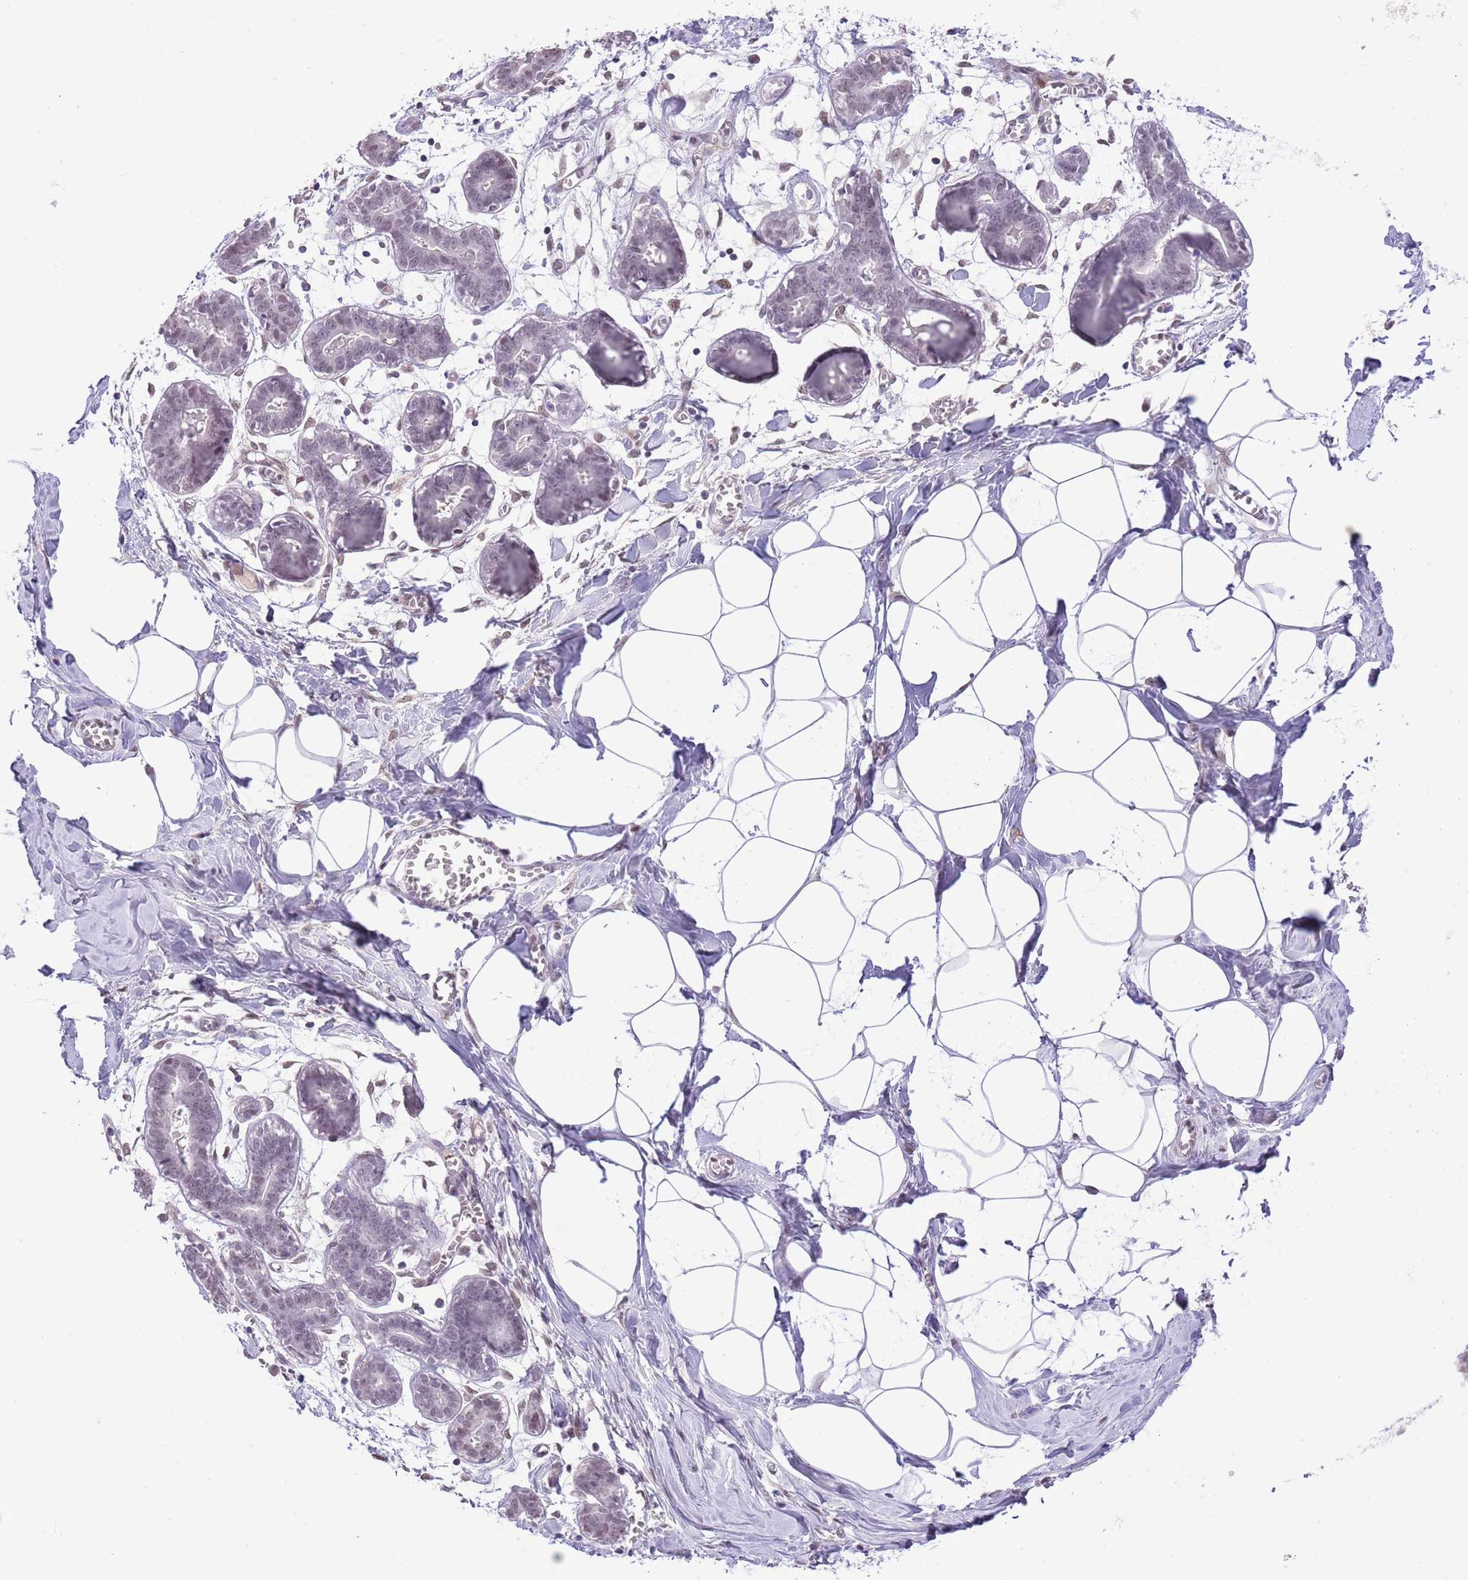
{"staining": {"intensity": "negative", "quantity": "none", "location": "none"}, "tissue": "breast", "cell_type": "Adipocytes", "image_type": "normal", "snomed": [{"axis": "morphology", "description": "Normal tissue, NOS"}, {"axis": "topography", "description": "Breast"}], "caption": "DAB immunohistochemical staining of normal breast exhibits no significant staining in adipocytes.", "gene": "MIDN", "patient": {"sex": "female", "age": 27}}